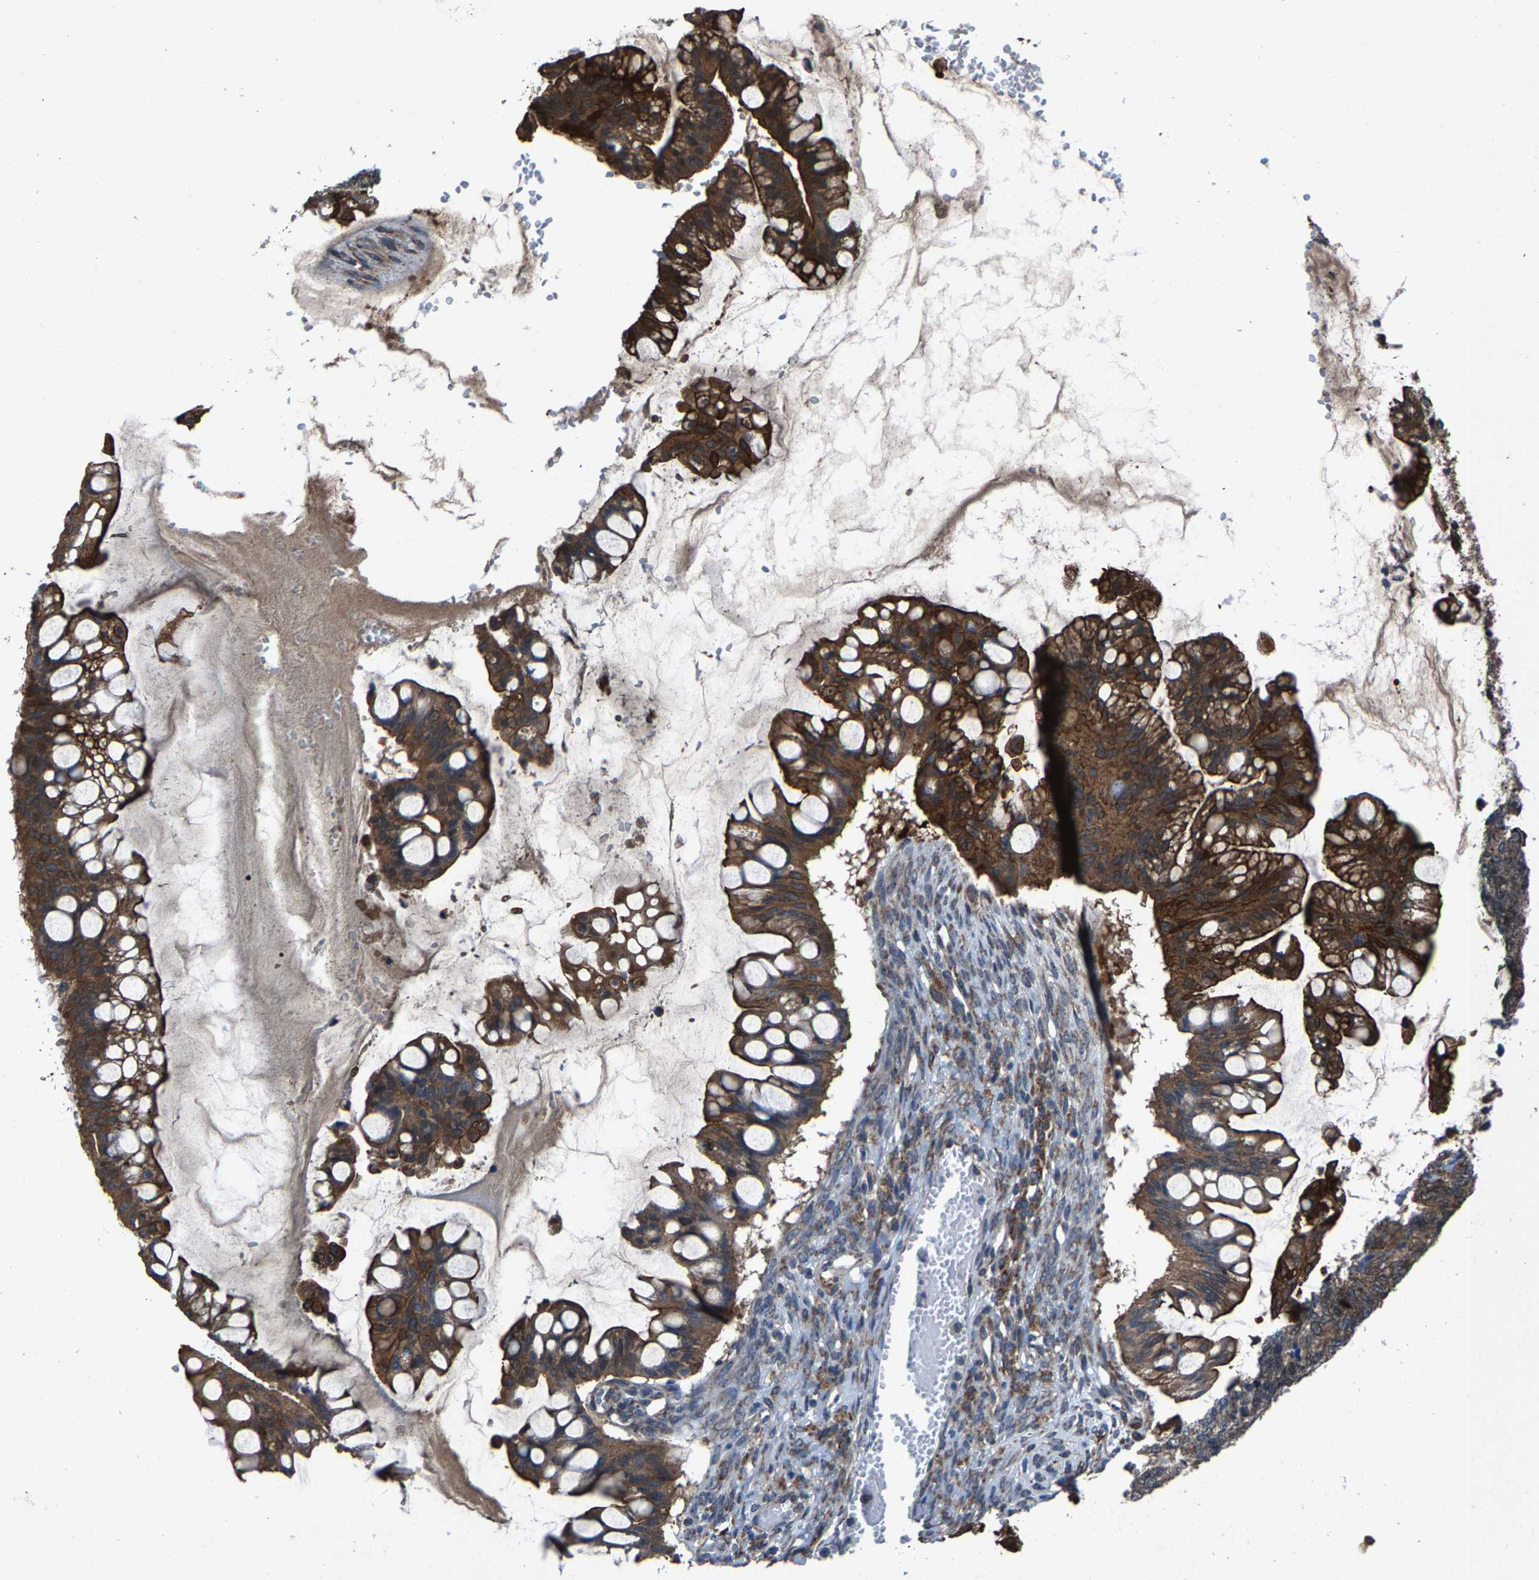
{"staining": {"intensity": "strong", "quantity": ">75%", "location": "cytoplasmic/membranous"}, "tissue": "ovarian cancer", "cell_type": "Tumor cells", "image_type": "cancer", "snomed": [{"axis": "morphology", "description": "Cystadenocarcinoma, mucinous, NOS"}, {"axis": "topography", "description": "Ovary"}], "caption": "Strong cytoplasmic/membranous protein positivity is identified in approximately >75% of tumor cells in mucinous cystadenocarcinoma (ovarian).", "gene": "PDP1", "patient": {"sex": "female", "age": 73}}